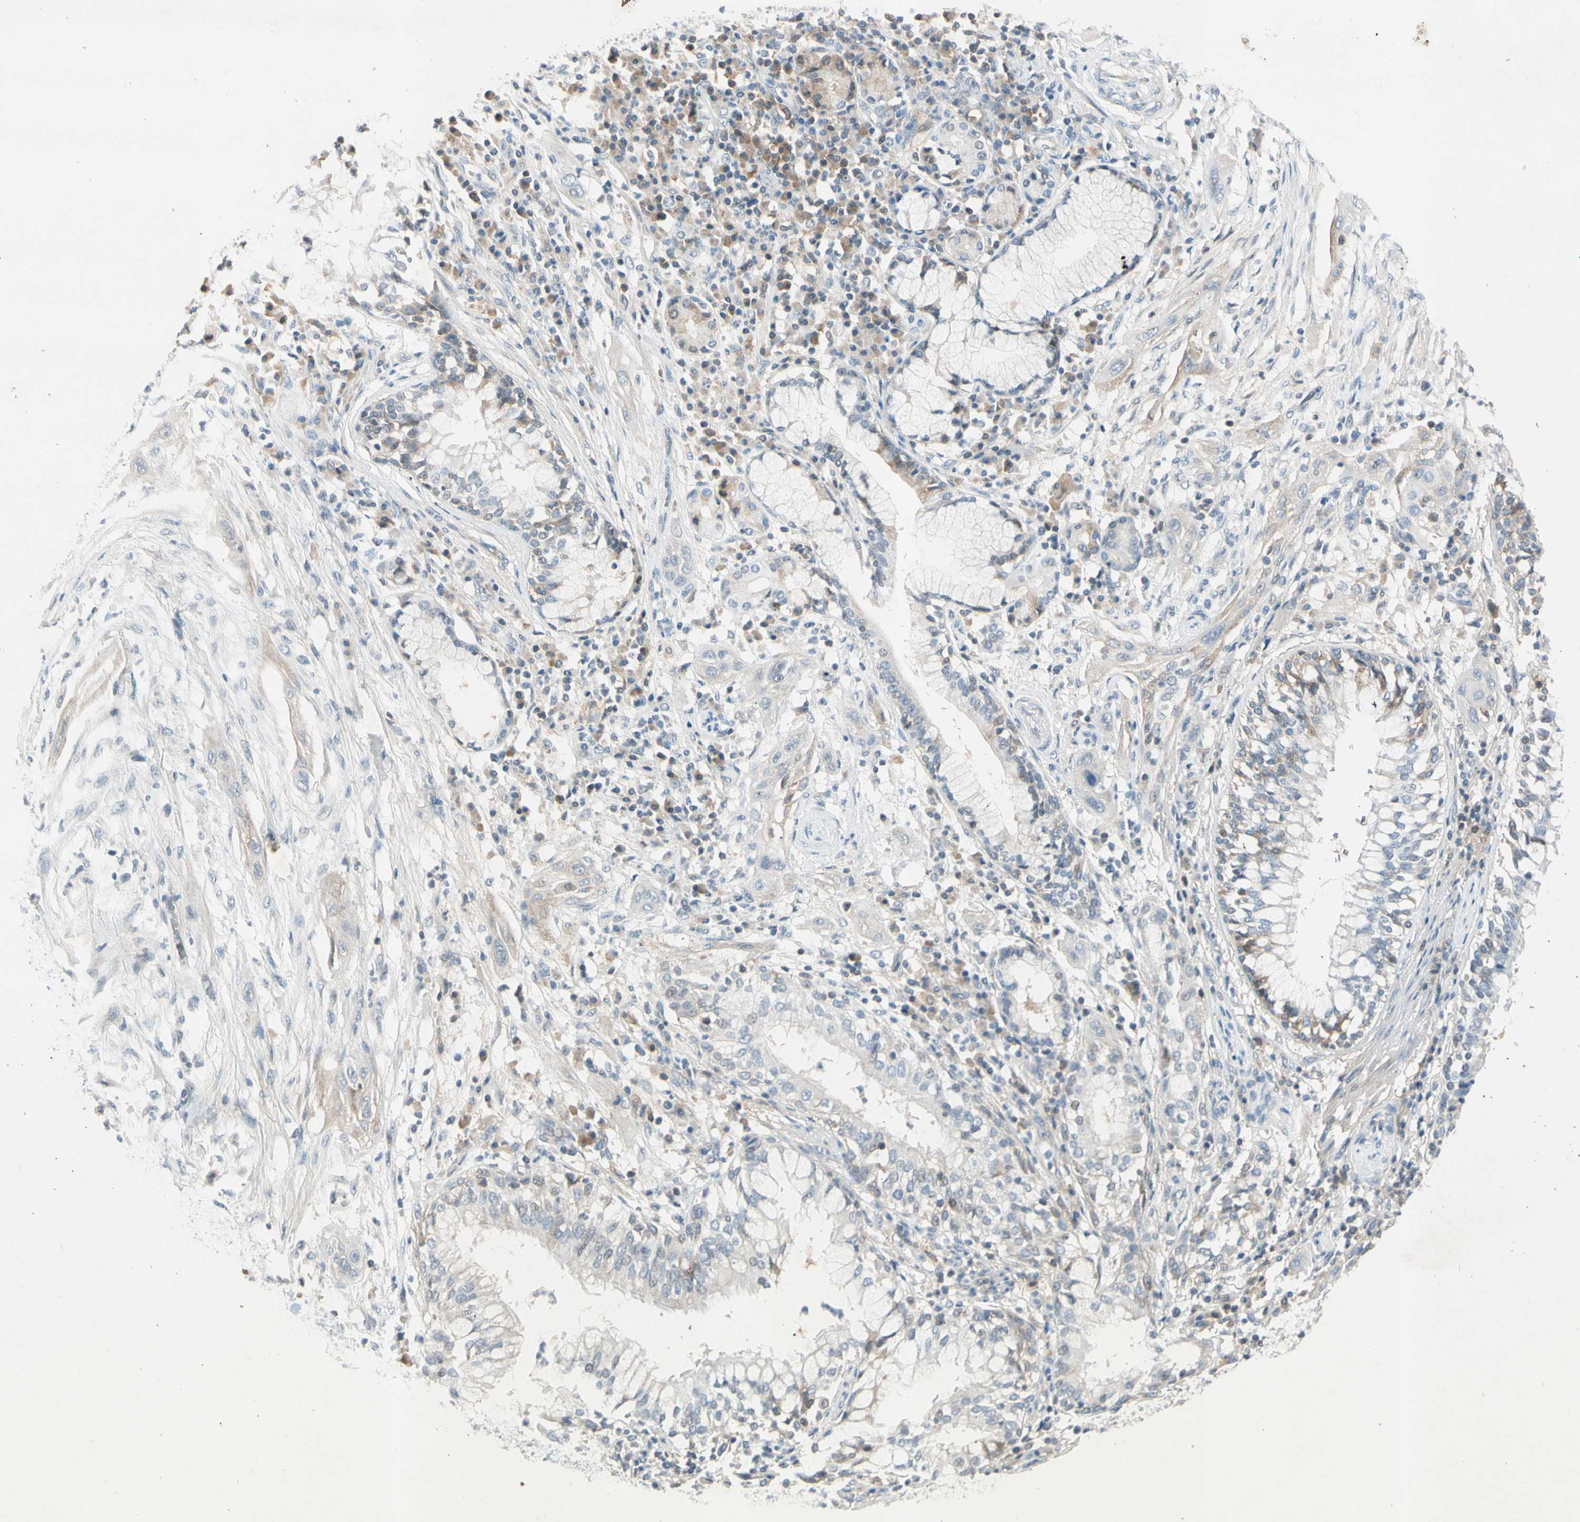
{"staining": {"intensity": "negative", "quantity": "none", "location": "none"}, "tissue": "lung cancer", "cell_type": "Tumor cells", "image_type": "cancer", "snomed": [{"axis": "morphology", "description": "Squamous cell carcinoma, NOS"}, {"axis": "topography", "description": "Lung"}], "caption": "High power microscopy micrograph of an immunohistochemistry image of squamous cell carcinoma (lung), revealing no significant staining in tumor cells.", "gene": "SERPIND1", "patient": {"sex": "female", "age": 47}}